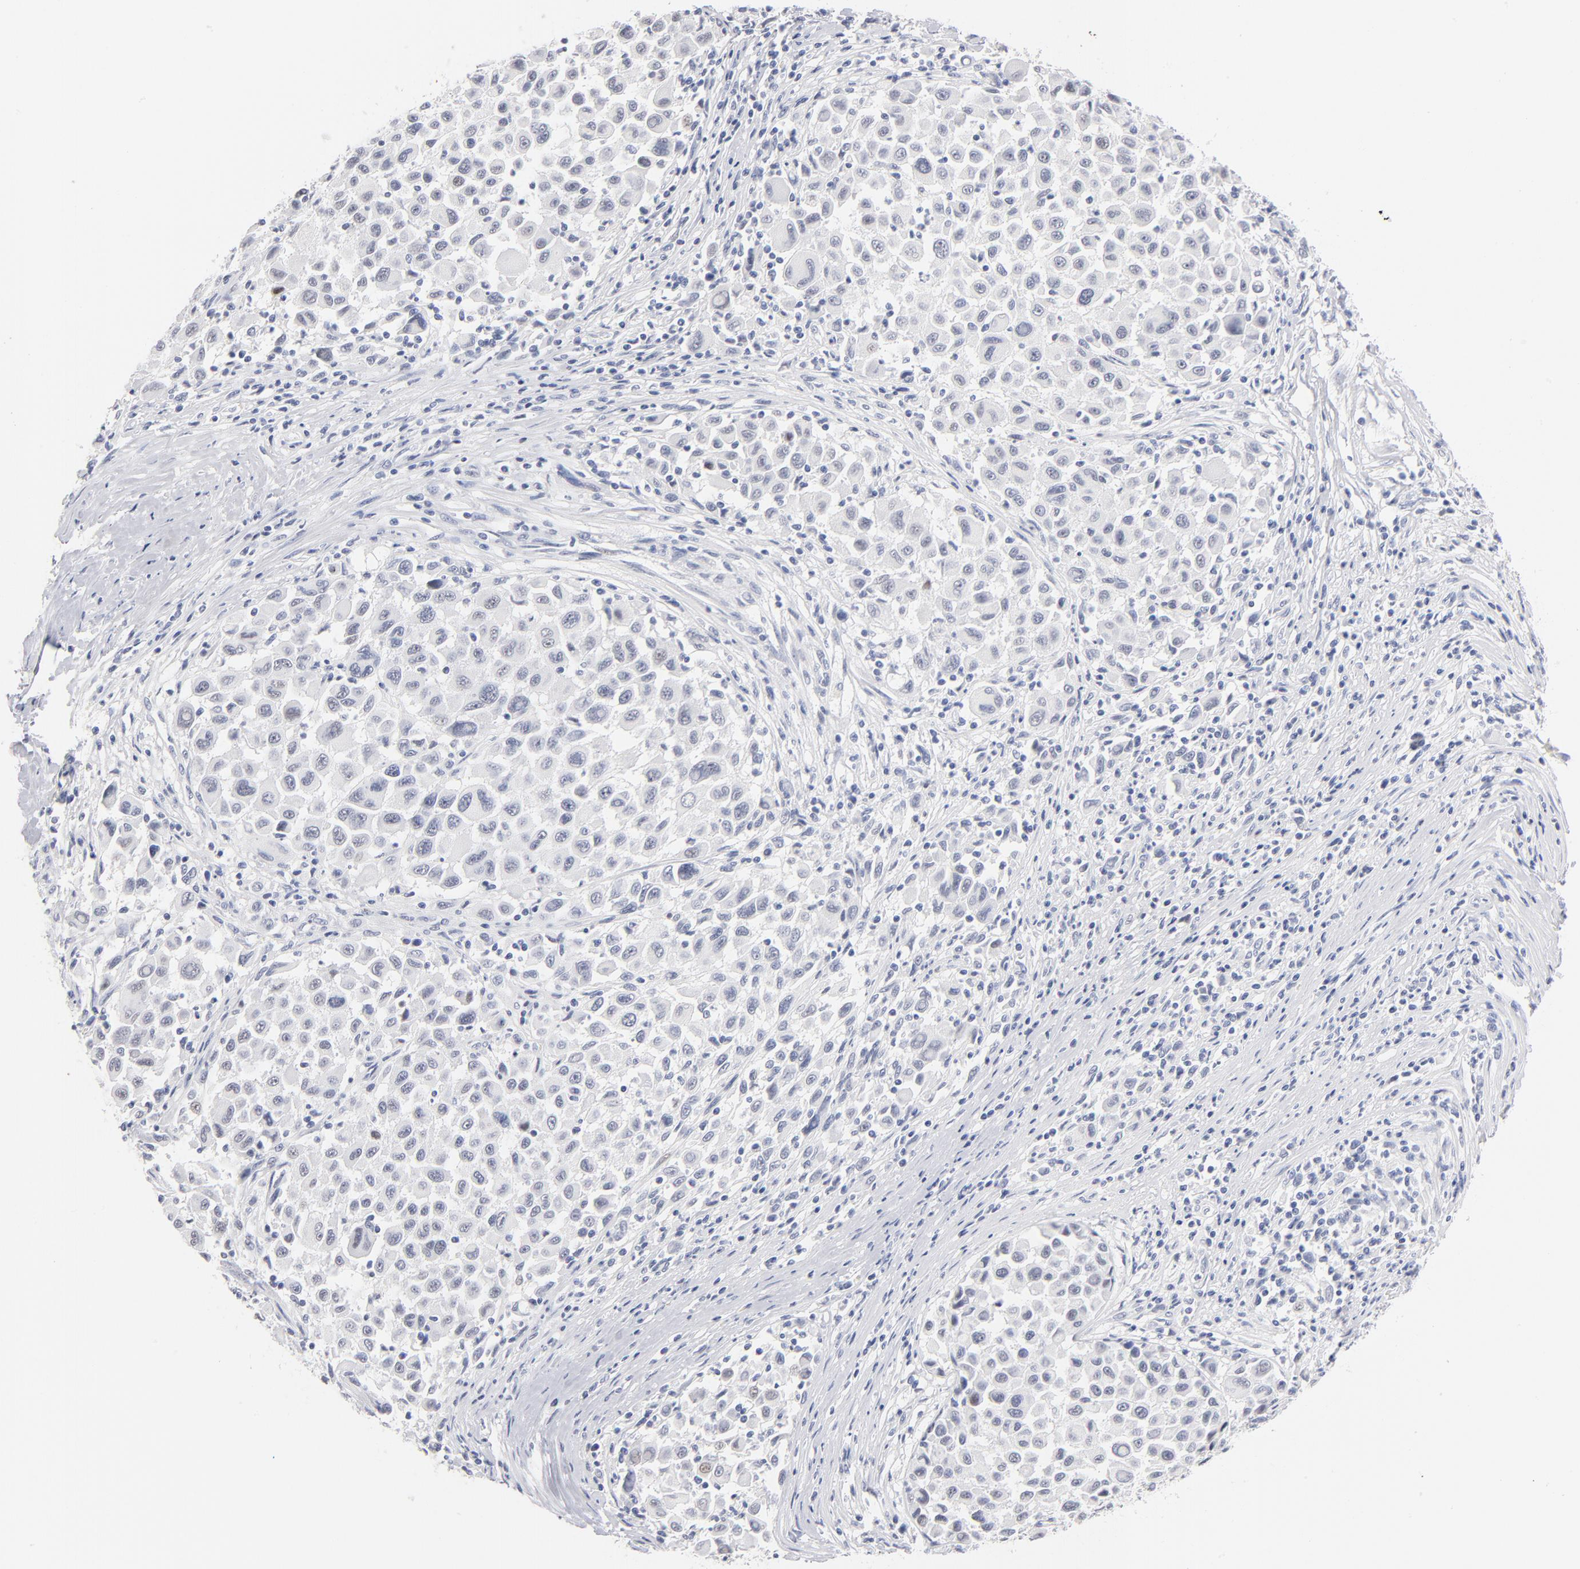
{"staining": {"intensity": "negative", "quantity": "none", "location": "none"}, "tissue": "melanoma", "cell_type": "Tumor cells", "image_type": "cancer", "snomed": [{"axis": "morphology", "description": "Malignant melanoma, Metastatic site"}, {"axis": "topography", "description": "Lymph node"}], "caption": "A photomicrograph of human malignant melanoma (metastatic site) is negative for staining in tumor cells.", "gene": "KHNYN", "patient": {"sex": "male", "age": 61}}